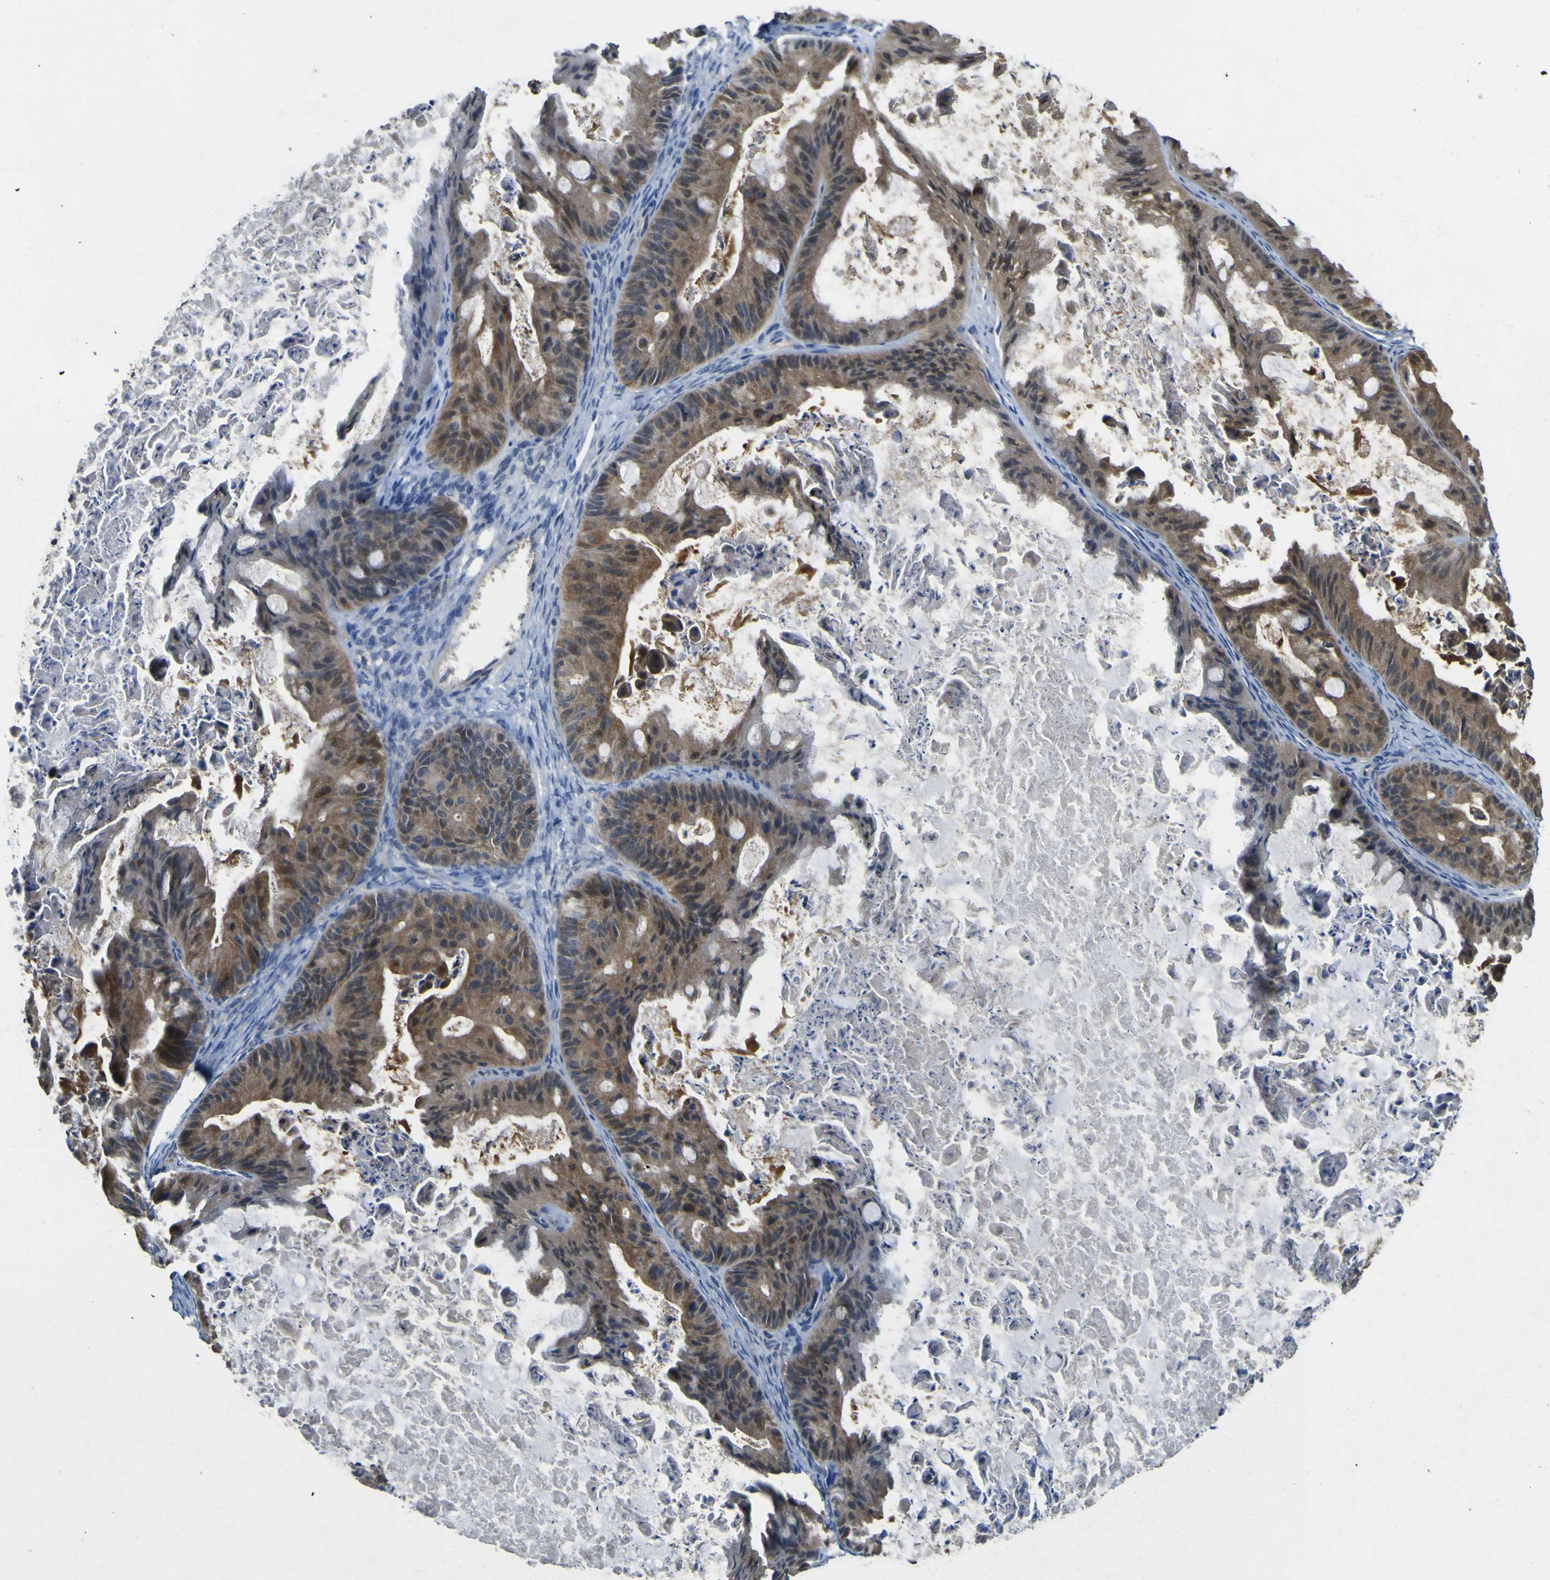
{"staining": {"intensity": "moderate", "quantity": ">75%", "location": "cytoplasmic/membranous"}, "tissue": "ovarian cancer", "cell_type": "Tumor cells", "image_type": "cancer", "snomed": [{"axis": "morphology", "description": "Cystadenocarcinoma, mucinous, NOS"}, {"axis": "topography", "description": "Ovary"}], "caption": "Protein expression analysis of ovarian cancer displays moderate cytoplasmic/membranous positivity in approximately >75% of tumor cells. The staining was performed using DAB (3,3'-diaminobenzidine) to visualize the protein expression in brown, while the nuclei were stained in blue with hematoxylin (Magnification: 20x).", "gene": "EML2", "patient": {"sex": "female", "age": 37}}